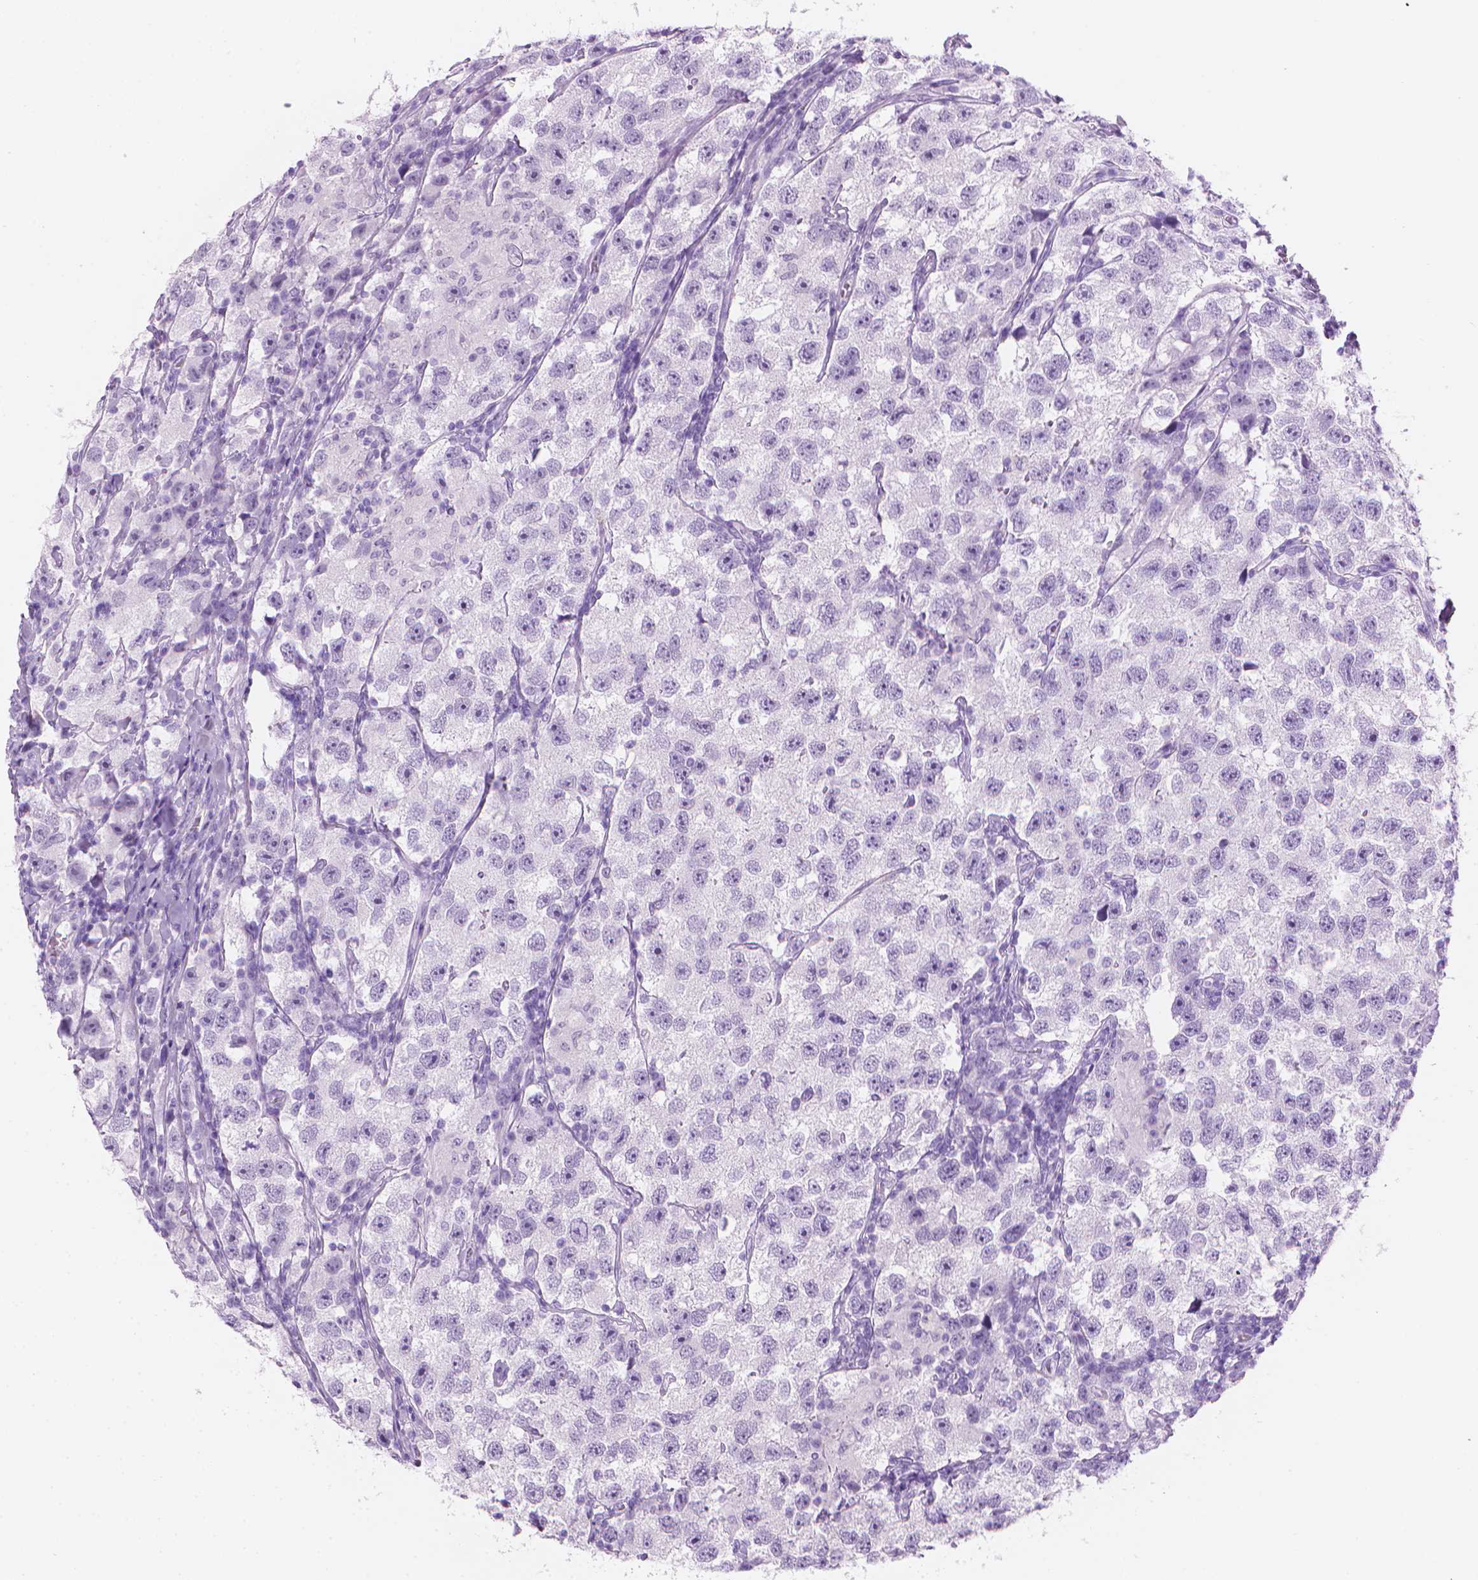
{"staining": {"intensity": "negative", "quantity": "none", "location": "none"}, "tissue": "testis cancer", "cell_type": "Tumor cells", "image_type": "cancer", "snomed": [{"axis": "morphology", "description": "Seminoma, NOS"}, {"axis": "topography", "description": "Testis"}], "caption": "DAB immunohistochemical staining of testis seminoma displays no significant expression in tumor cells.", "gene": "TTC29", "patient": {"sex": "male", "age": 26}}